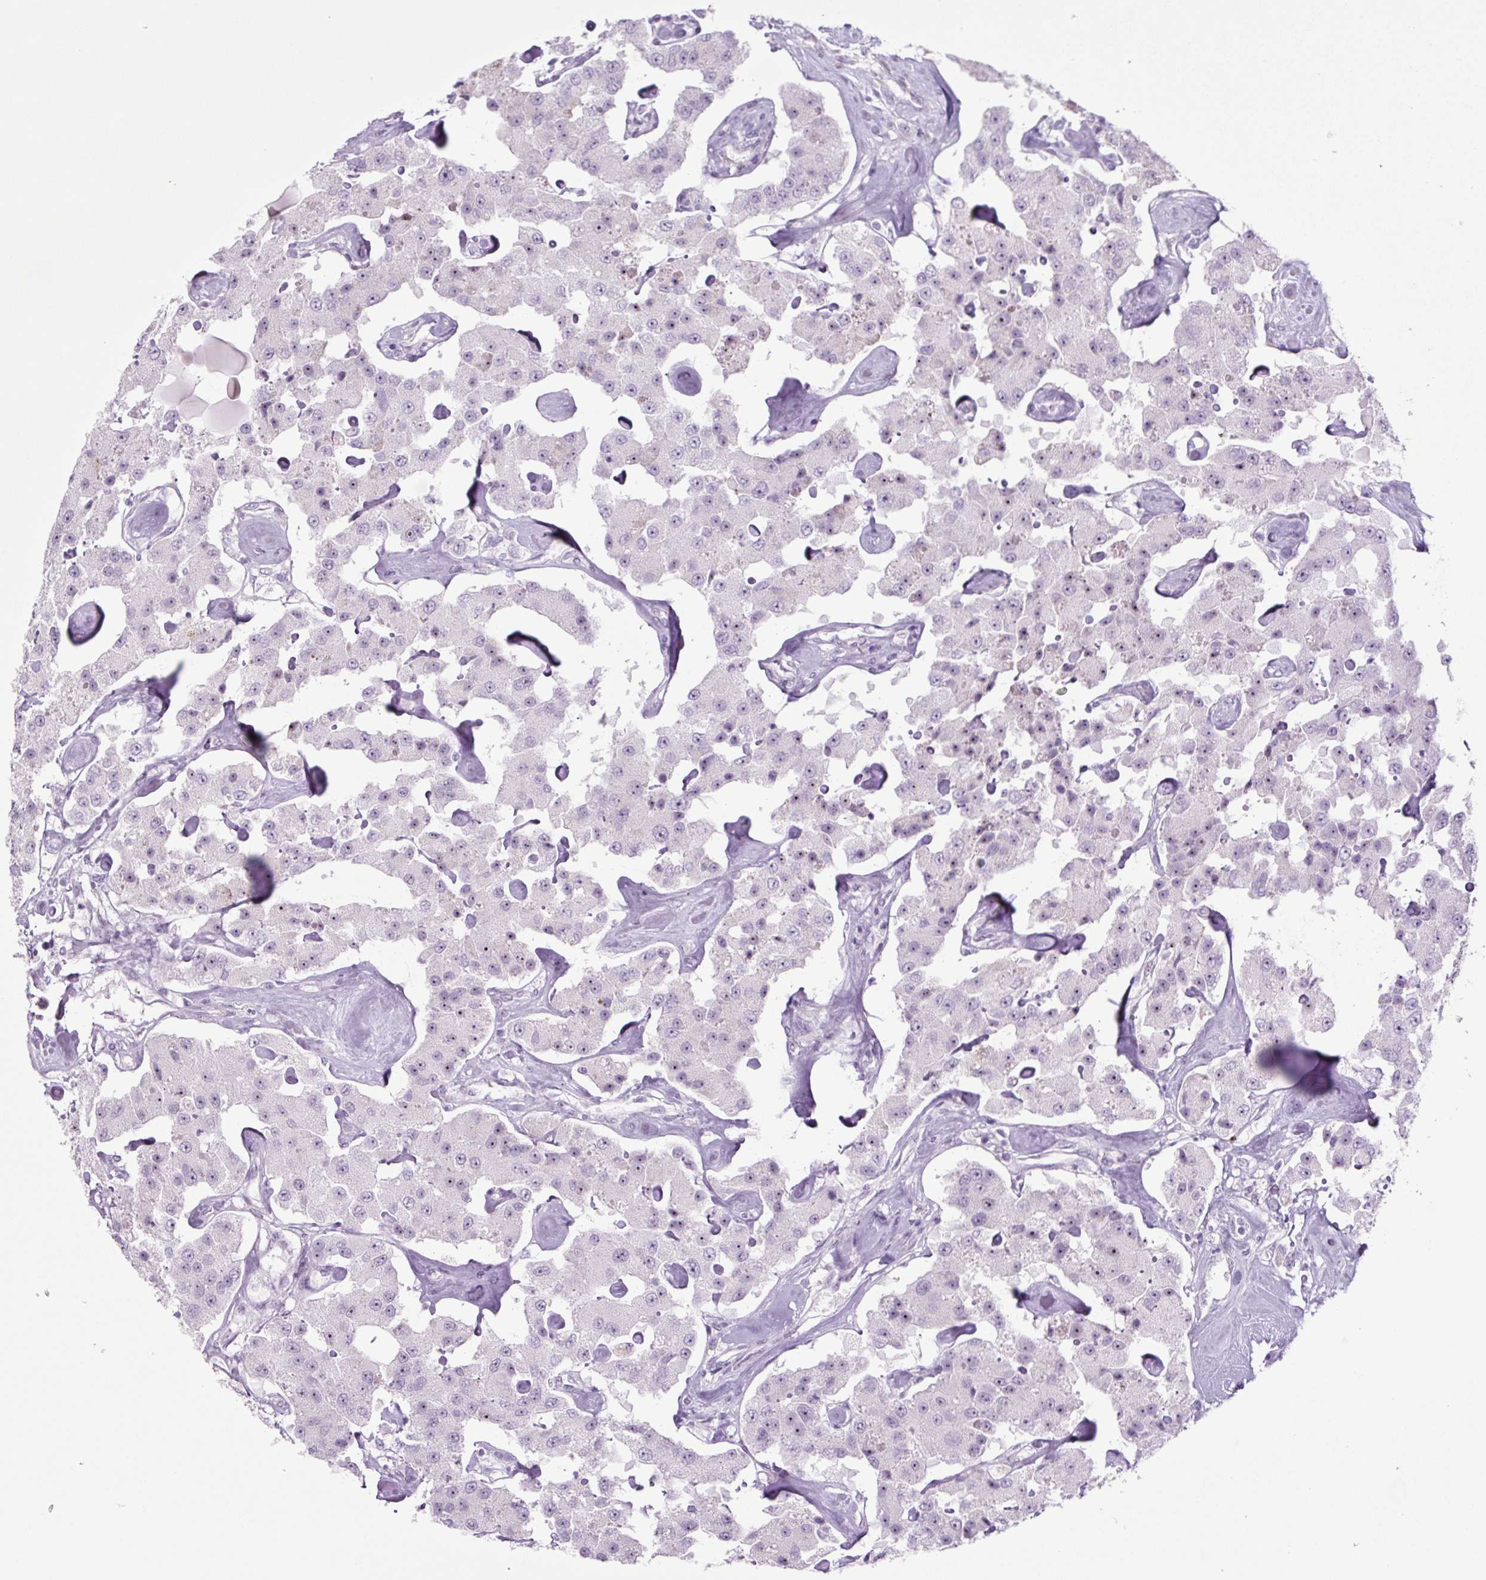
{"staining": {"intensity": "moderate", "quantity": "<25%", "location": "nuclear"}, "tissue": "carcinoid", "cell_type": "Tumor cells", "image_type": "cancer", "snomed": [{"axis": "morphology", "description": "Carcinoid, malignant, NOS"}, {"axis": "topography", "description": "Pancreas"}], "caption": "Moderate nuclear protein expression is seen in approximately <25% of tumor cells in malignant carcinoid.", "gene": "RRS1", "patient": {"sex": "male", "age": 41}}